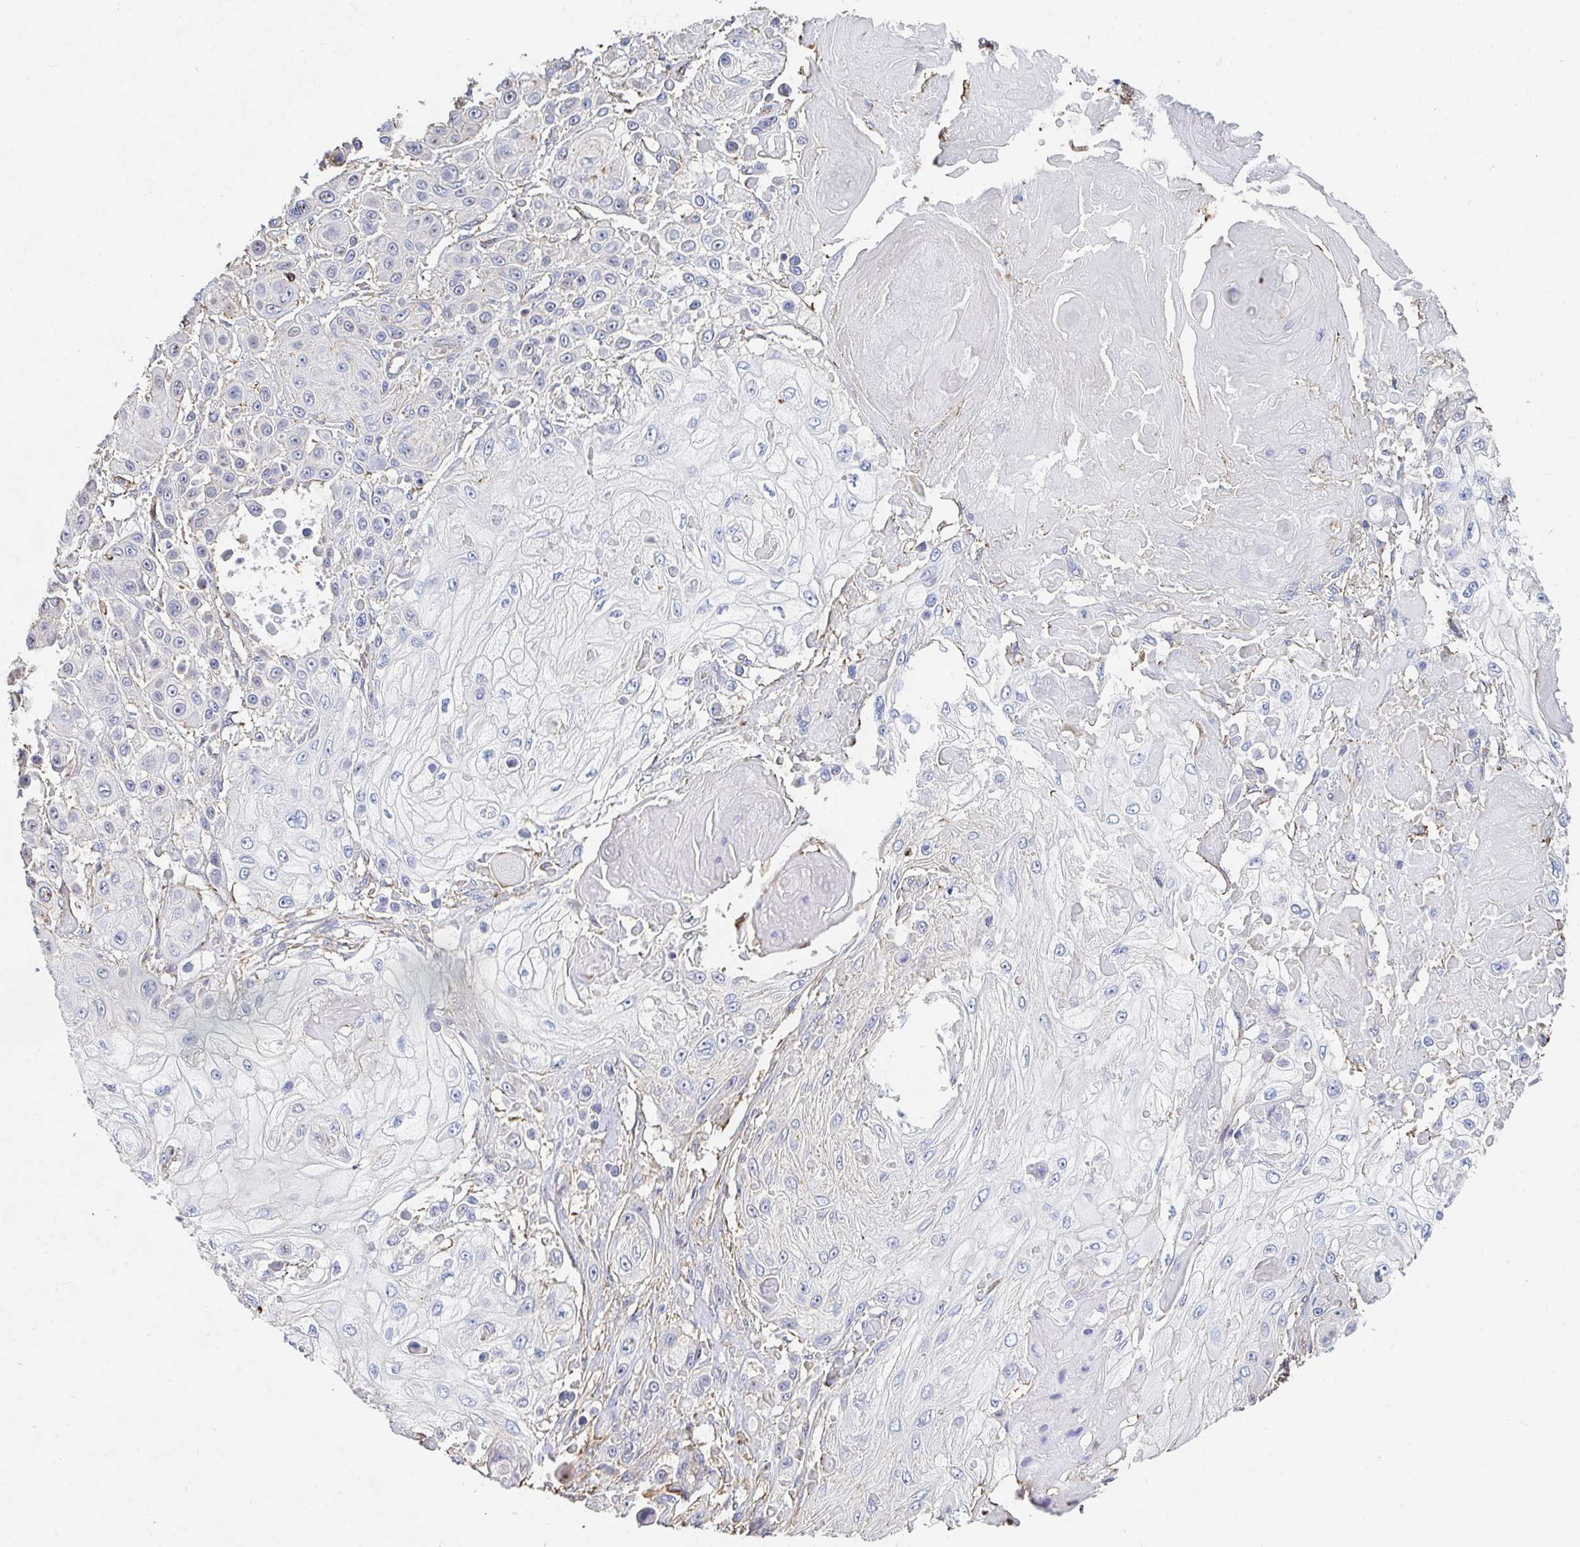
{"staining": {"intensity": "negative", "quantity": "none", "location": "none"}, "tissue": "skin cancer", "cell_type": "Tumor cells", "image_type": "cancer", "snomed": [{"axis": "morphology", "description": "Squamous cell carcinoma, NOS"}, {"axis": "topography", "description": "Skin"}], "caption": "High magnification brightfield microscopy of skin cancer stained with DAB (brown) and counterstained with hematoxylin (blue): tumor cells show no significant staining.", "gene": "PTPN14", "patient": {"sex": "male", "age": 67}}